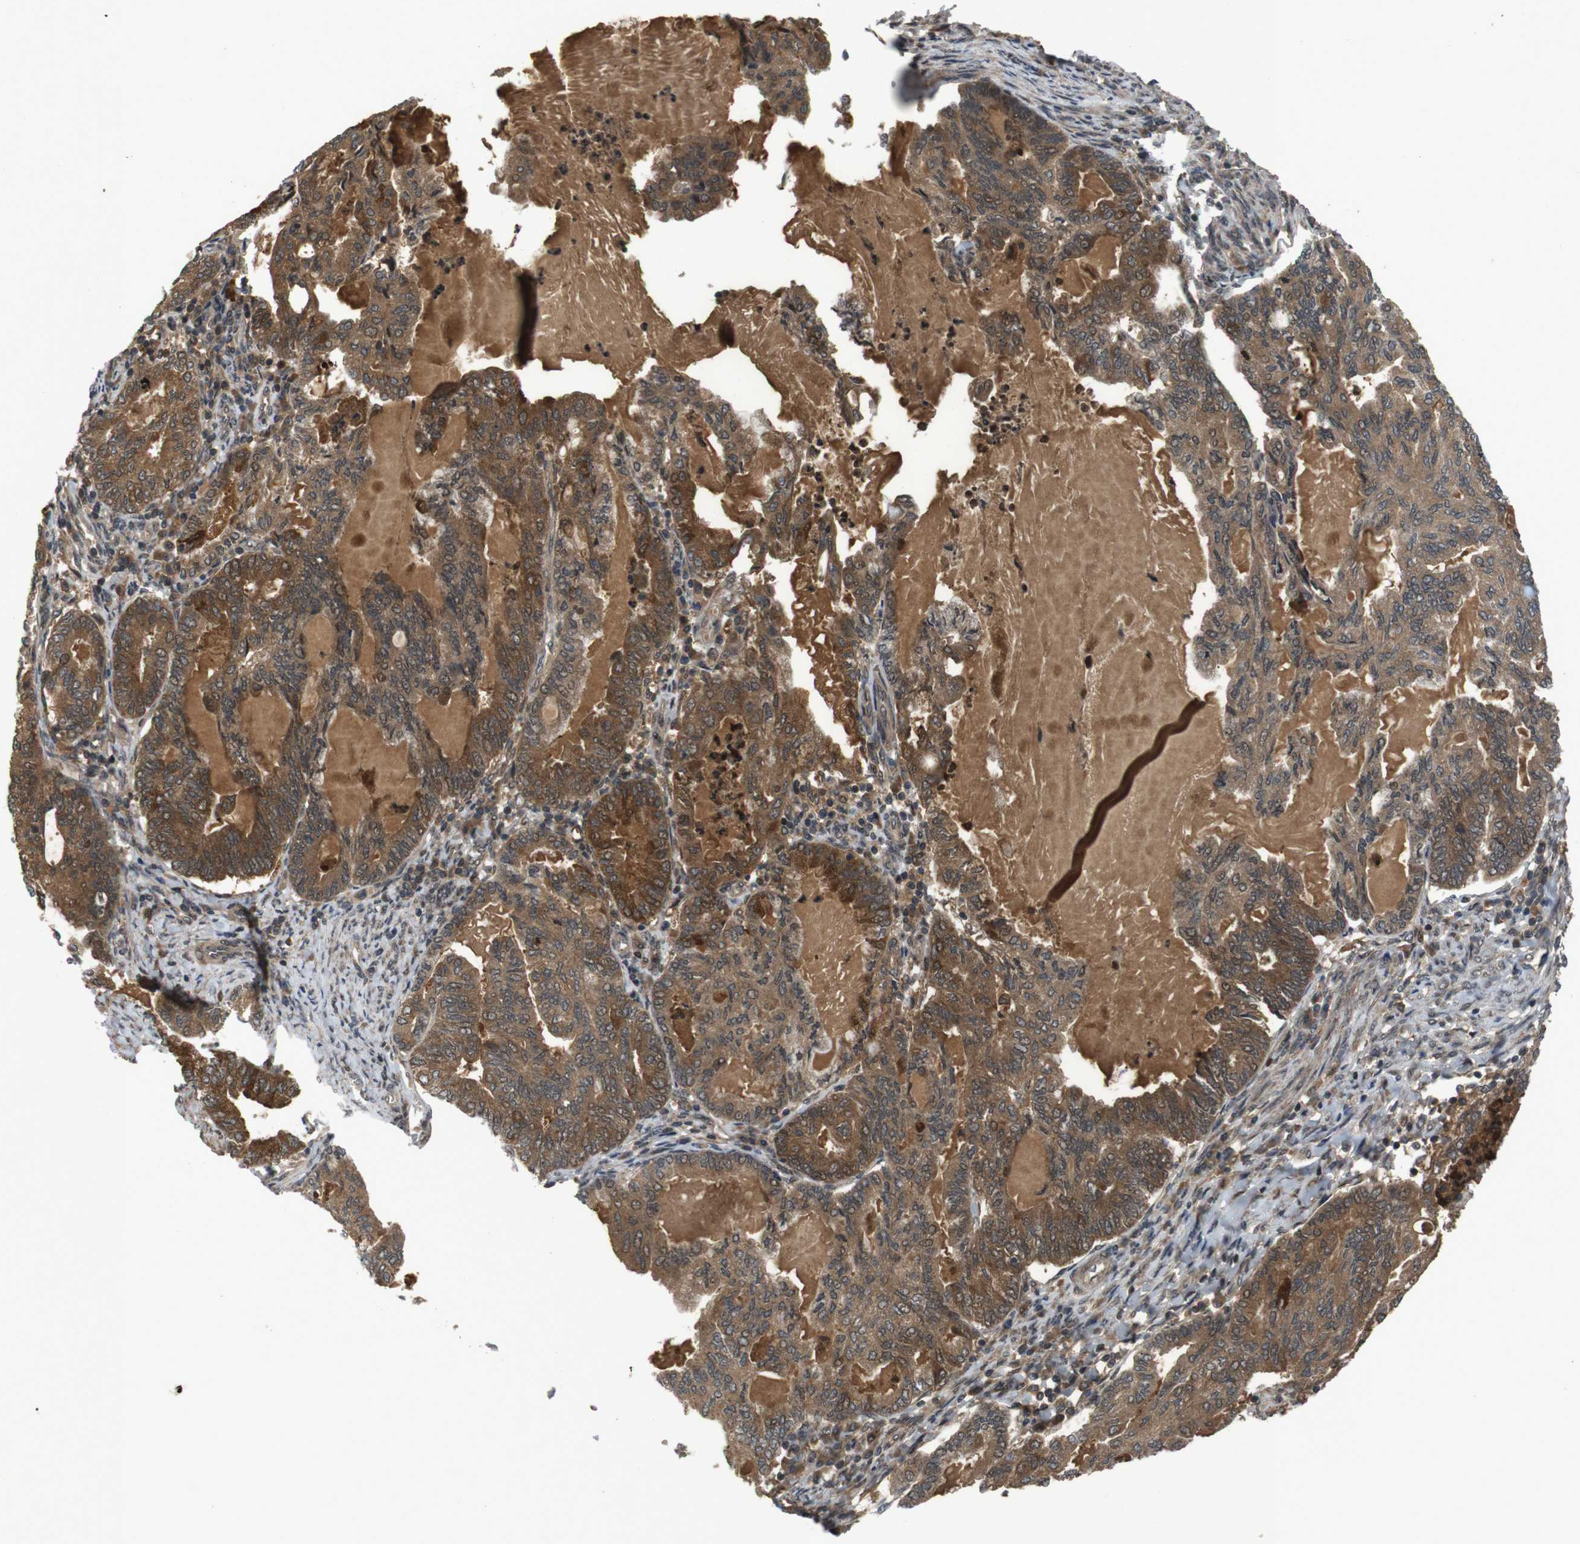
{"staining": {"intensity": "moderate", "quantity": ">75%", "location": "cytoplasmic/membranous,nuclear"}, "tissue": "endometrial cancer", "cell_type": "Tumor cells", "image_type": "cancer", "snomed": [{"axis": "morphology", "description": "Adenocarcinoma, NOS"}, {"axis": "topography", "description": "Endometrium"}], "caption": "Endometrial cancer stained with DAB (3,3'-diaminobenzidine) IHC exhibits medium levels of moderate cytoplasmic/membranous and nuclear positivity in approximately >75% of tumor cells.", "gene": "NFKBIE", "patient": {"sex": "female", "age": 86}}